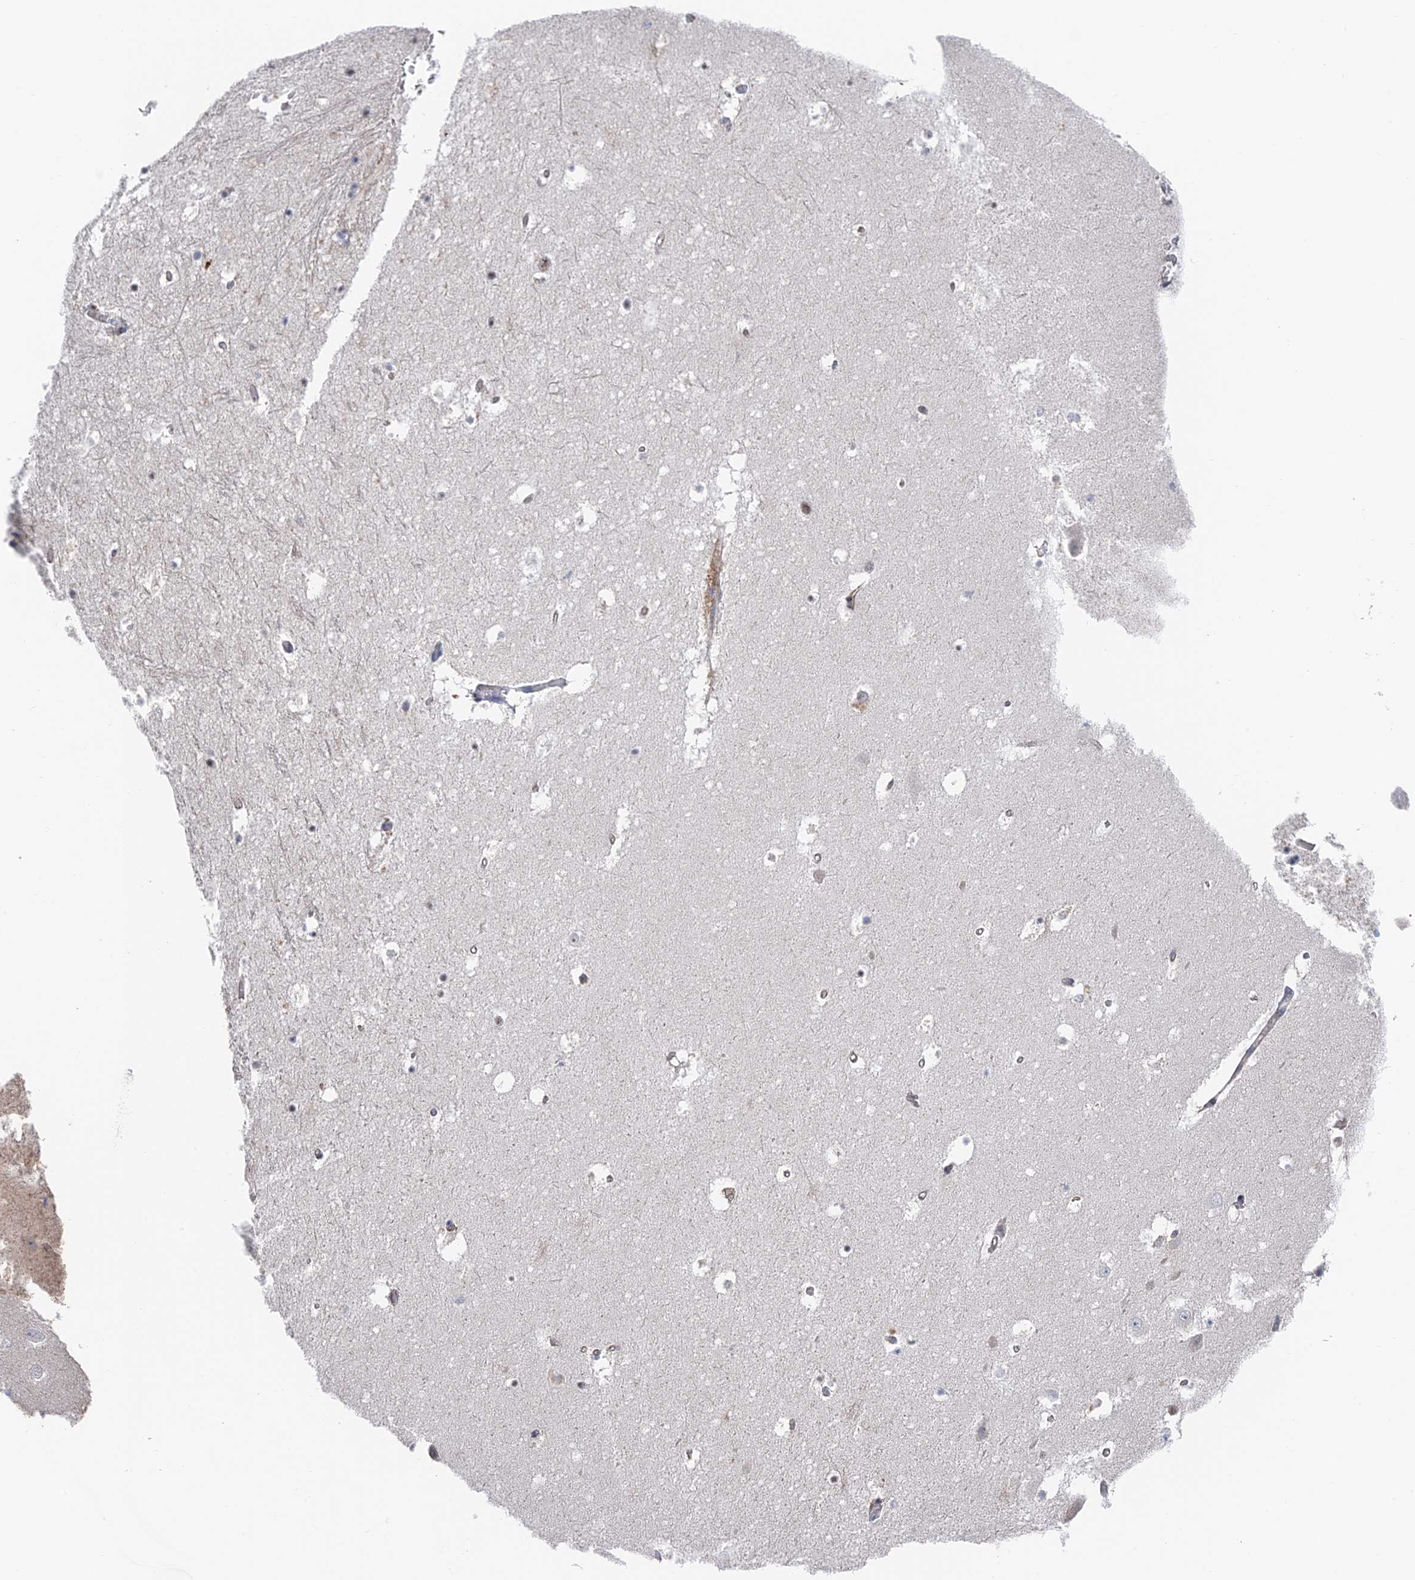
{"staining": {"intensity": "negative", "quantity": "none", "location": "none"}, "tissue": "hippocampus", "cell_type": "Glial cells", "image_type": "normal", "snomed": [{"axis": "morphology", "description": "Normal tissue, NOS"}, {"axis": "topography", "description": "Hippocampus"}], "caption": "High power microscopy histopathology image of an immunohistochemistry image of benign hippocampus, revealing no significant positivity in glial cells. (DAB (3,3'-diaminobenzidine) immunohistochemistry, high magnification).", "gene": "CFAP92", "patient": {"sex": "female", "age": 52}}